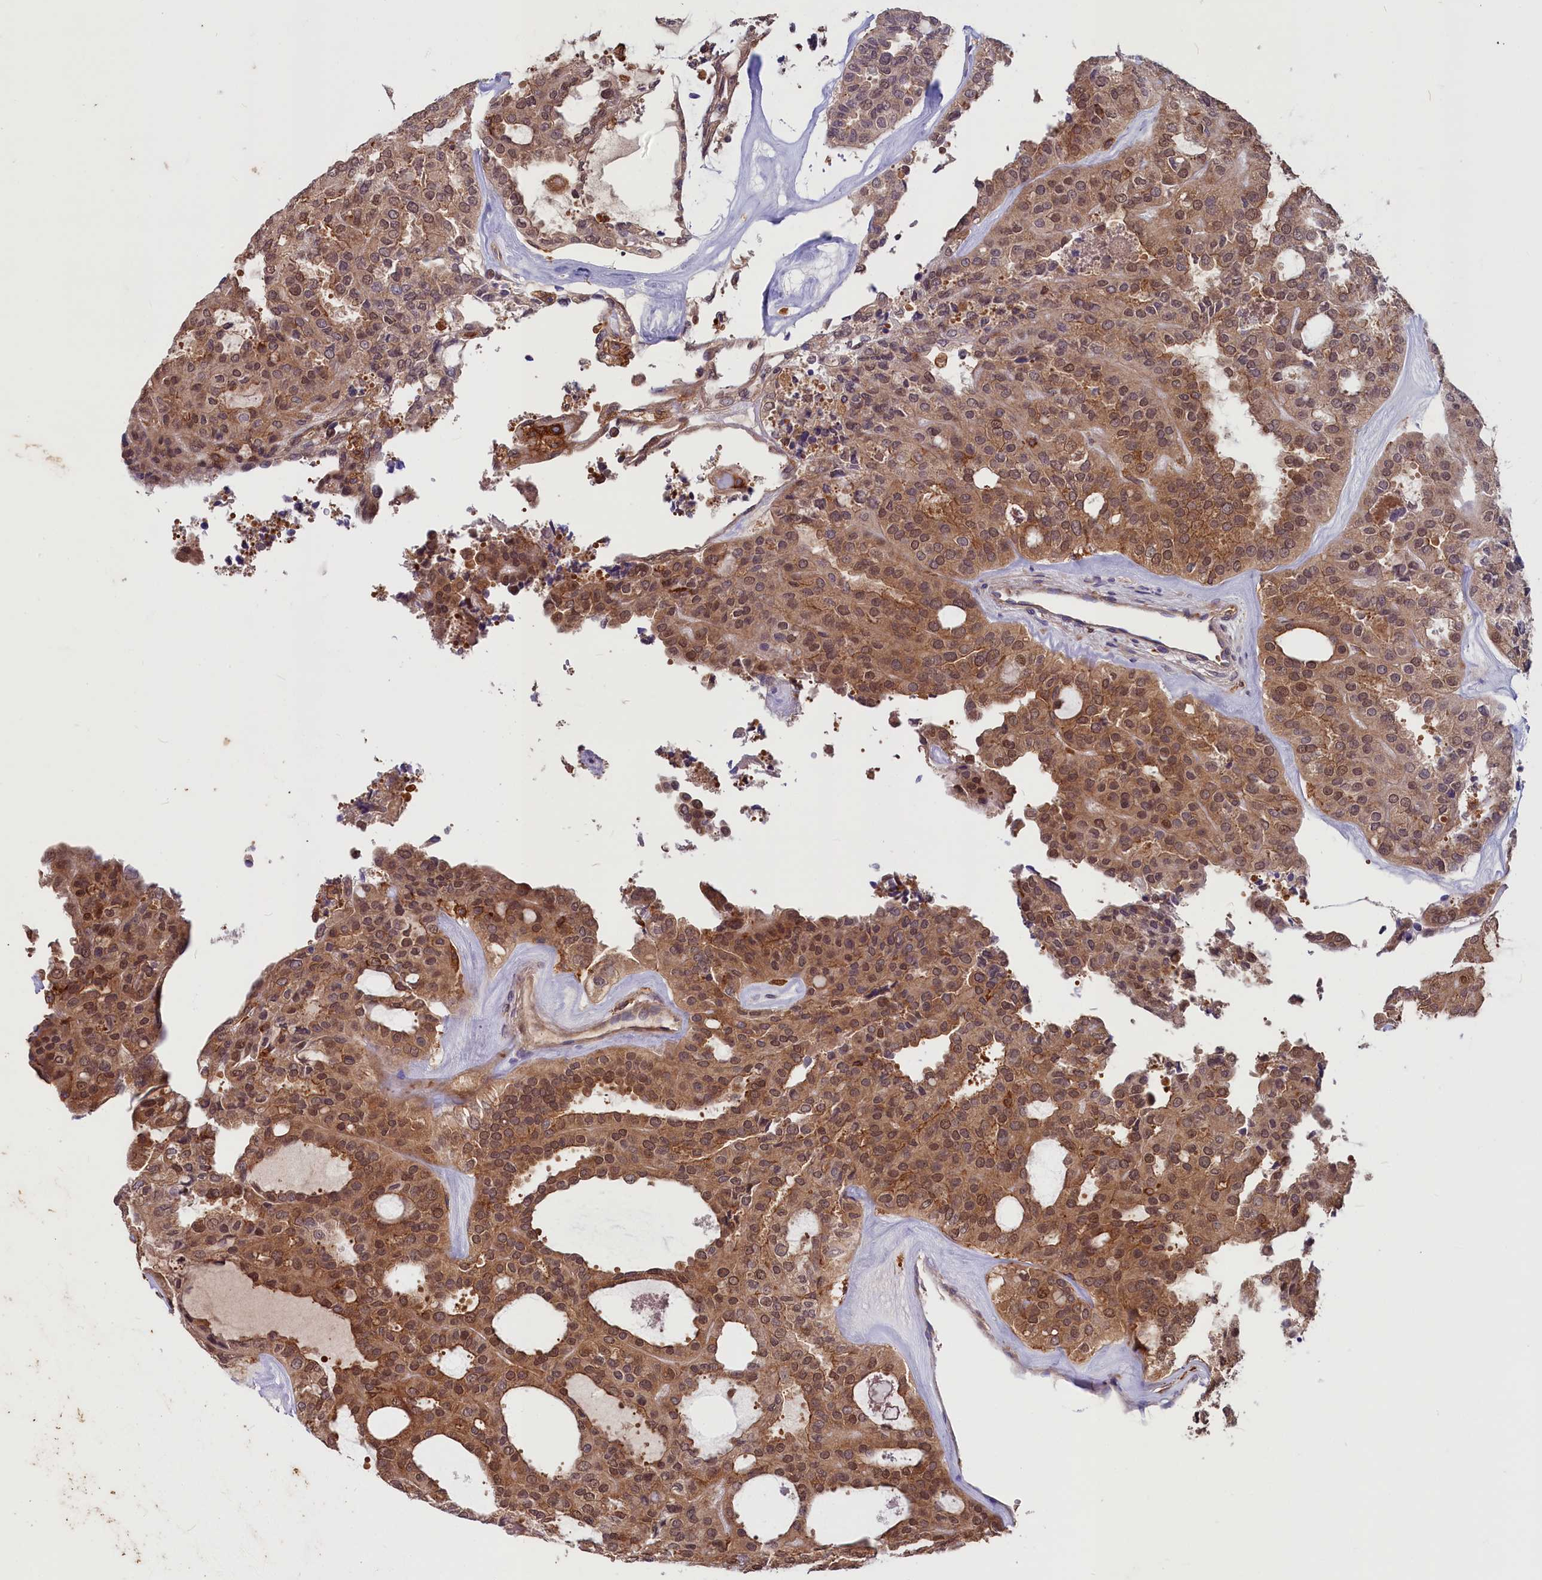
{"staining": {"intensity": "moderate", "quantity": ">75%", "location": "cytoplasmic/membranous,nuclear"}, "tissue": "thyroid cancer", "cell_type": "Tumor cells", "image_type": "cancer", "snomed": [{"axis": "morphology", "description": "Follicular adenoma carcinoma, NOS"}, {"axis": "topography", "description": "Thyroid gland"}], "caption": "Human thyroid follicular adenoma carcinoma stained for a protein (brown) demonstrates moderate cytoplasmic/membranous and nuclear positive expression in approximately >75% of tumor cells.", "gene": "MYO9B", "patient": {"sex": "male", "age": 75}}